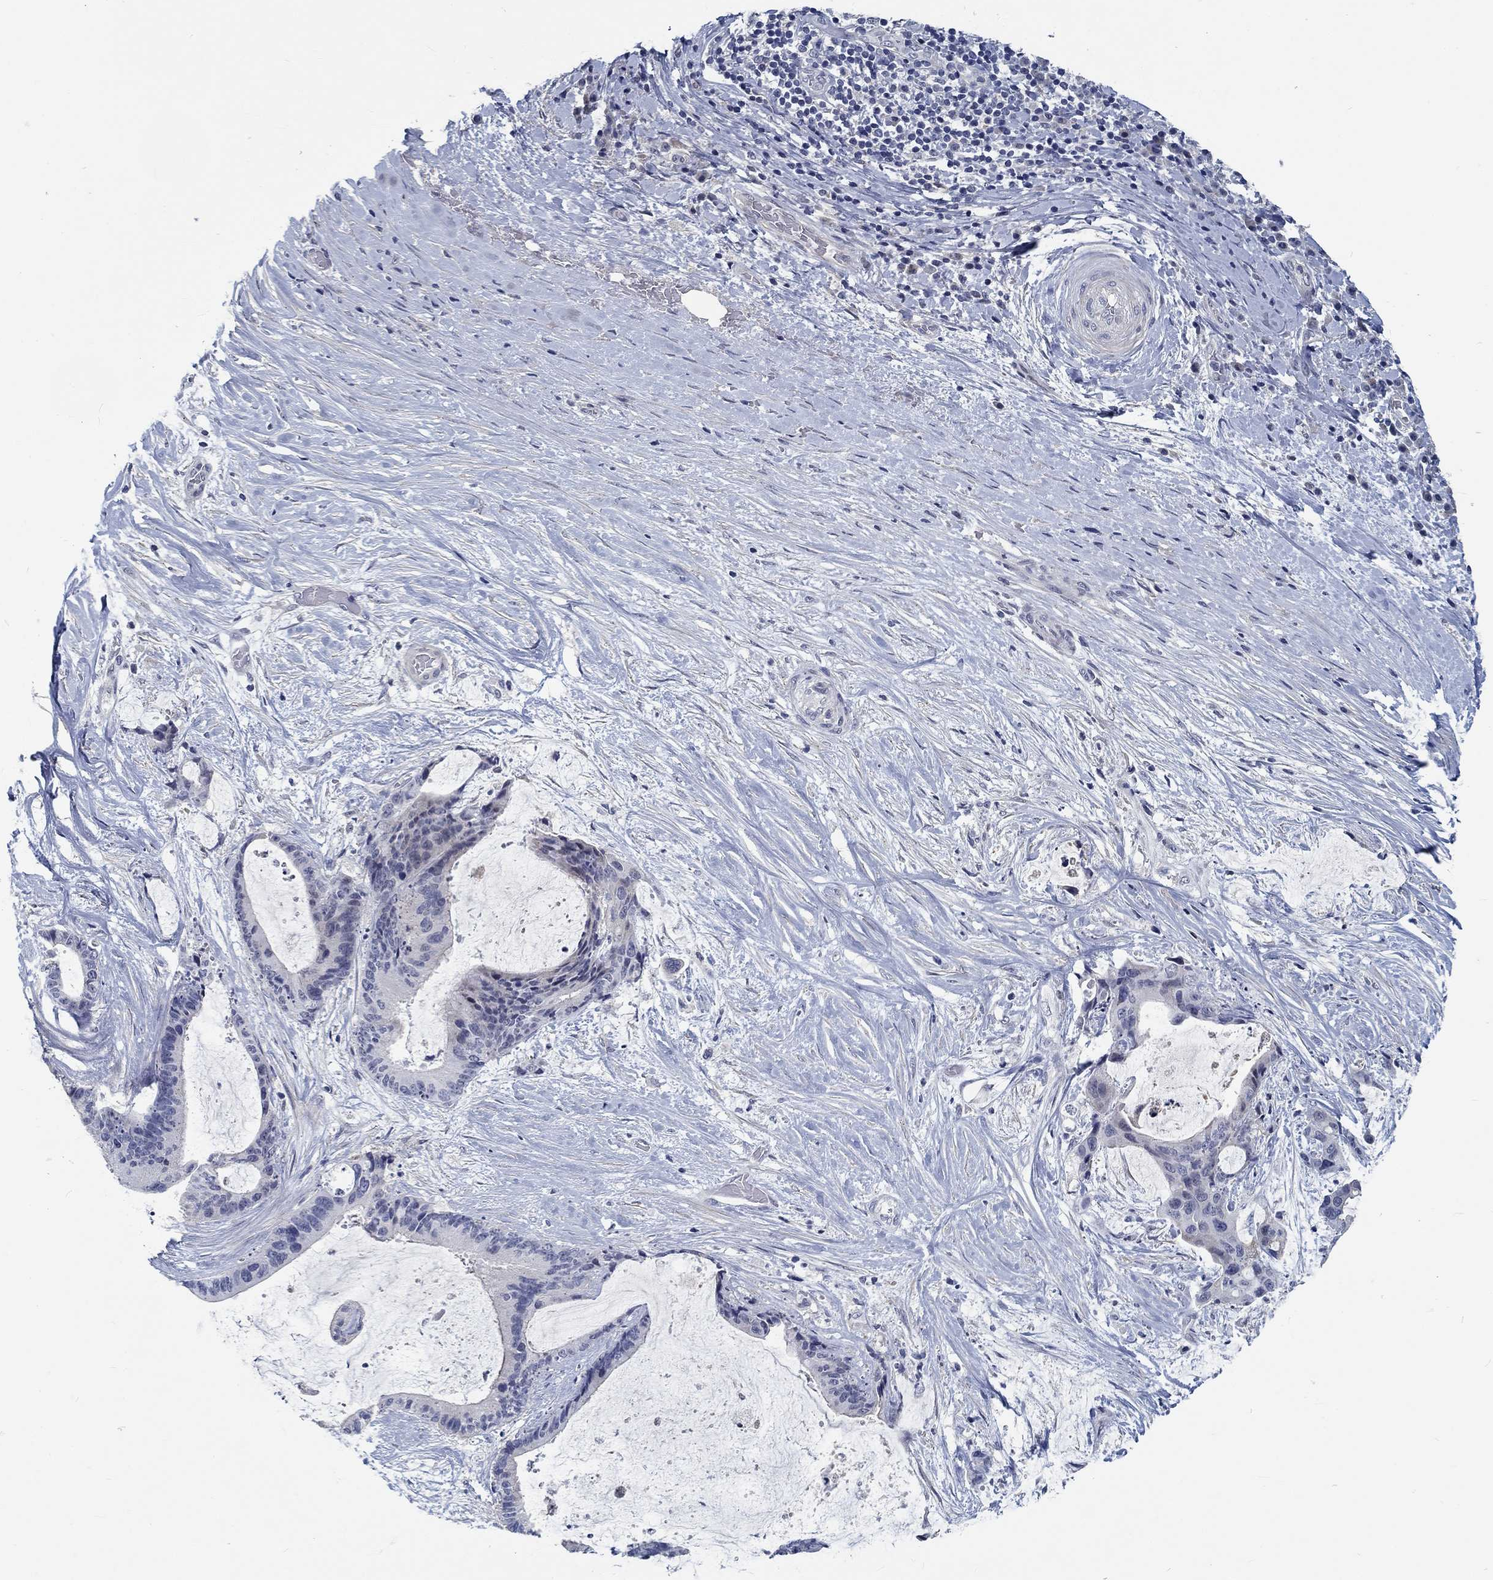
{"staining": {"intensity": "negative", "quantity": "none", "location": "none"}, "tissue": "liver cancer", "cell_type": "Tumor cells", "image_type": "cancer", "snomed": [{"axis": "morphology", "description": "Cholangiocarcinoma"}, {"axis": "topography", "description": "Liver"}], "caption": "Histopathology image shows no protein positivity in tumor cells of liver cancer (cholangiocarcinoma) tissue.", "gene": "MYBPC1", "patient": {"sex": "female", "age": 73}}